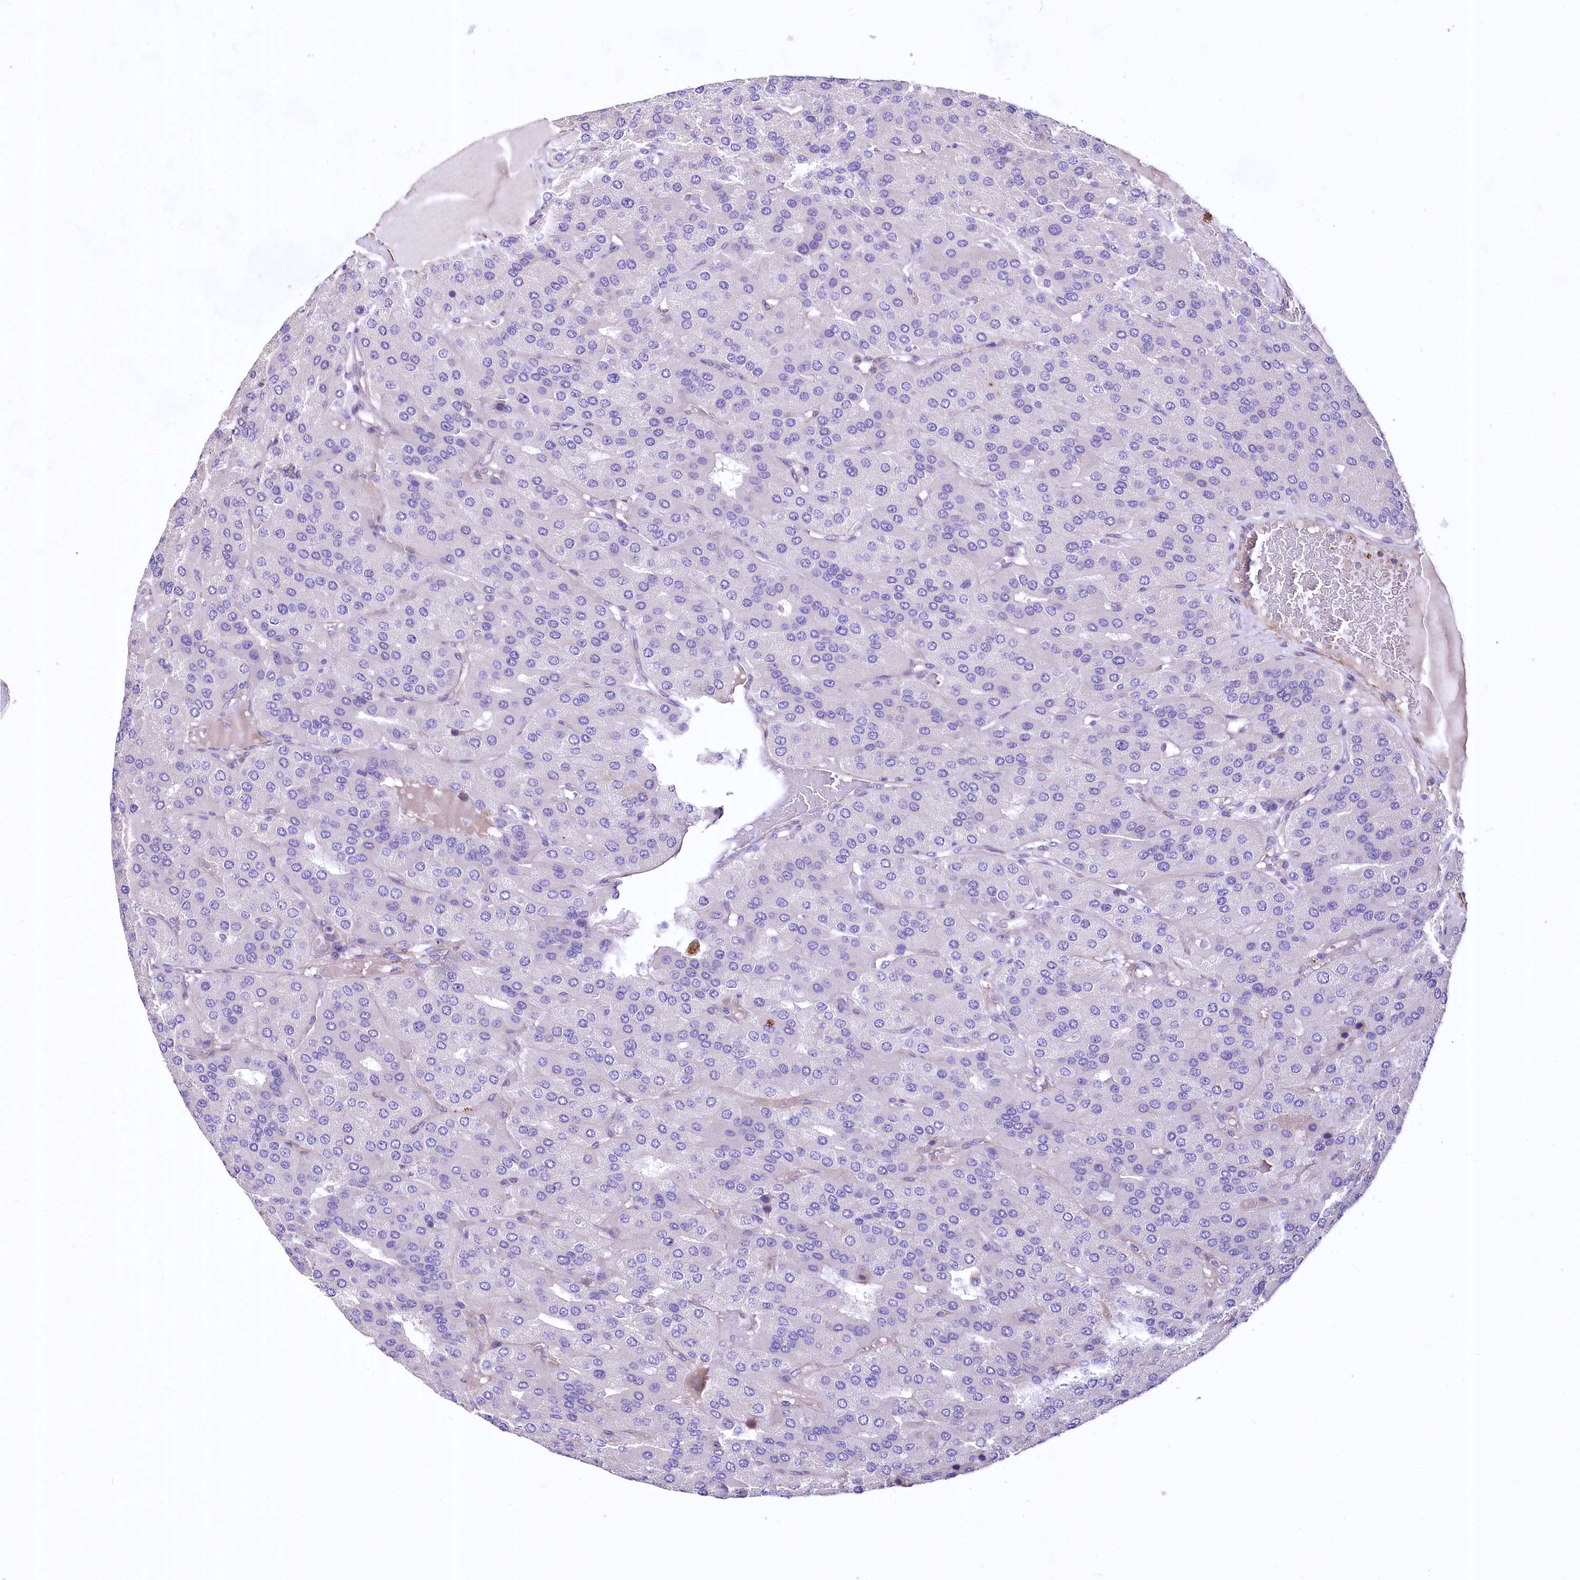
{"staining": {"intensity": "negative", "quantity": "none", "location": "none"}, "tissue": "parathyroid gland", "cell_type": "Glandular cells", "image_type": "normal", "snomed": [{"axis": "morphology", "description": "Normal tissue, NOS"}, {"axis": "morphology", "description": "Adenoma, NOS"}, {"axis": "topography", "description": "Parathyroid gland"}], "caption": "There is no significant positivity in glandular cells of parathyroid gland. (DAB (3,3'-diaminobenzidine) immunohistochemistry visualized using brightfield microscopy, high magnification).", "gene": "RDH16", "patient": {"sex": "female", "age": 86}}